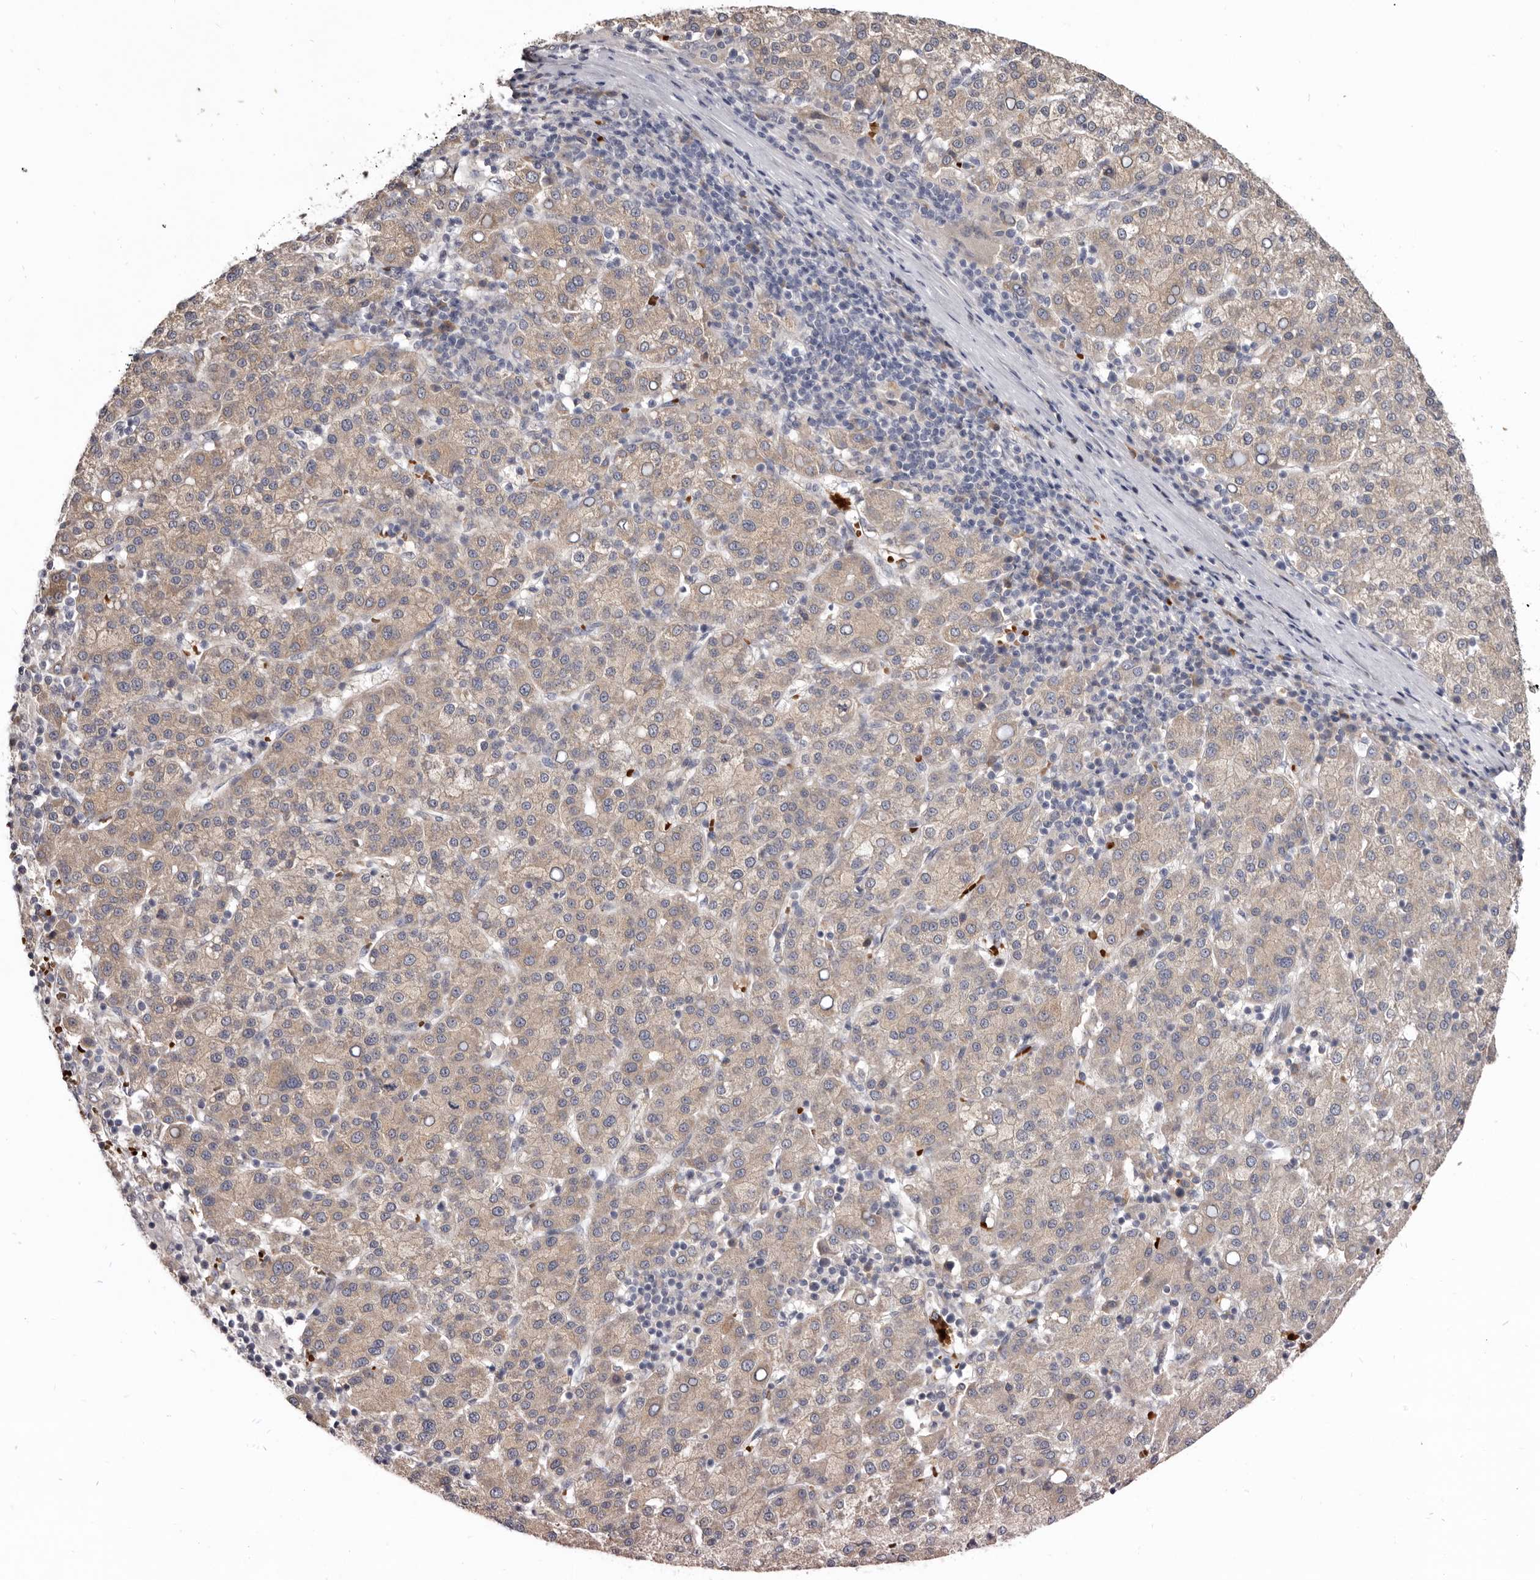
{"staining": {"intensity": "weak", "quantity": "25%-75%", "location": "cytoplasmic/membranous"}, "tissue": "liver cancer", "cell_type": "Tumor cells", "image_type": "cancer", "snomed": [{"axis": "morphology", "description": "Carcinoma, Hepatocellular, NOS"}, {"axis": "topography", "description": "Liver"}], "caption": "The immunohistochemical stain highlights weak cytoplasmic/membranous positivity in tumor cells of liver cancer tissue. (brown staining indicates protein expression, while blue staining denotes nuclei).", "gene": "NENF", "patient": {"sex": "female", "age": 58}}